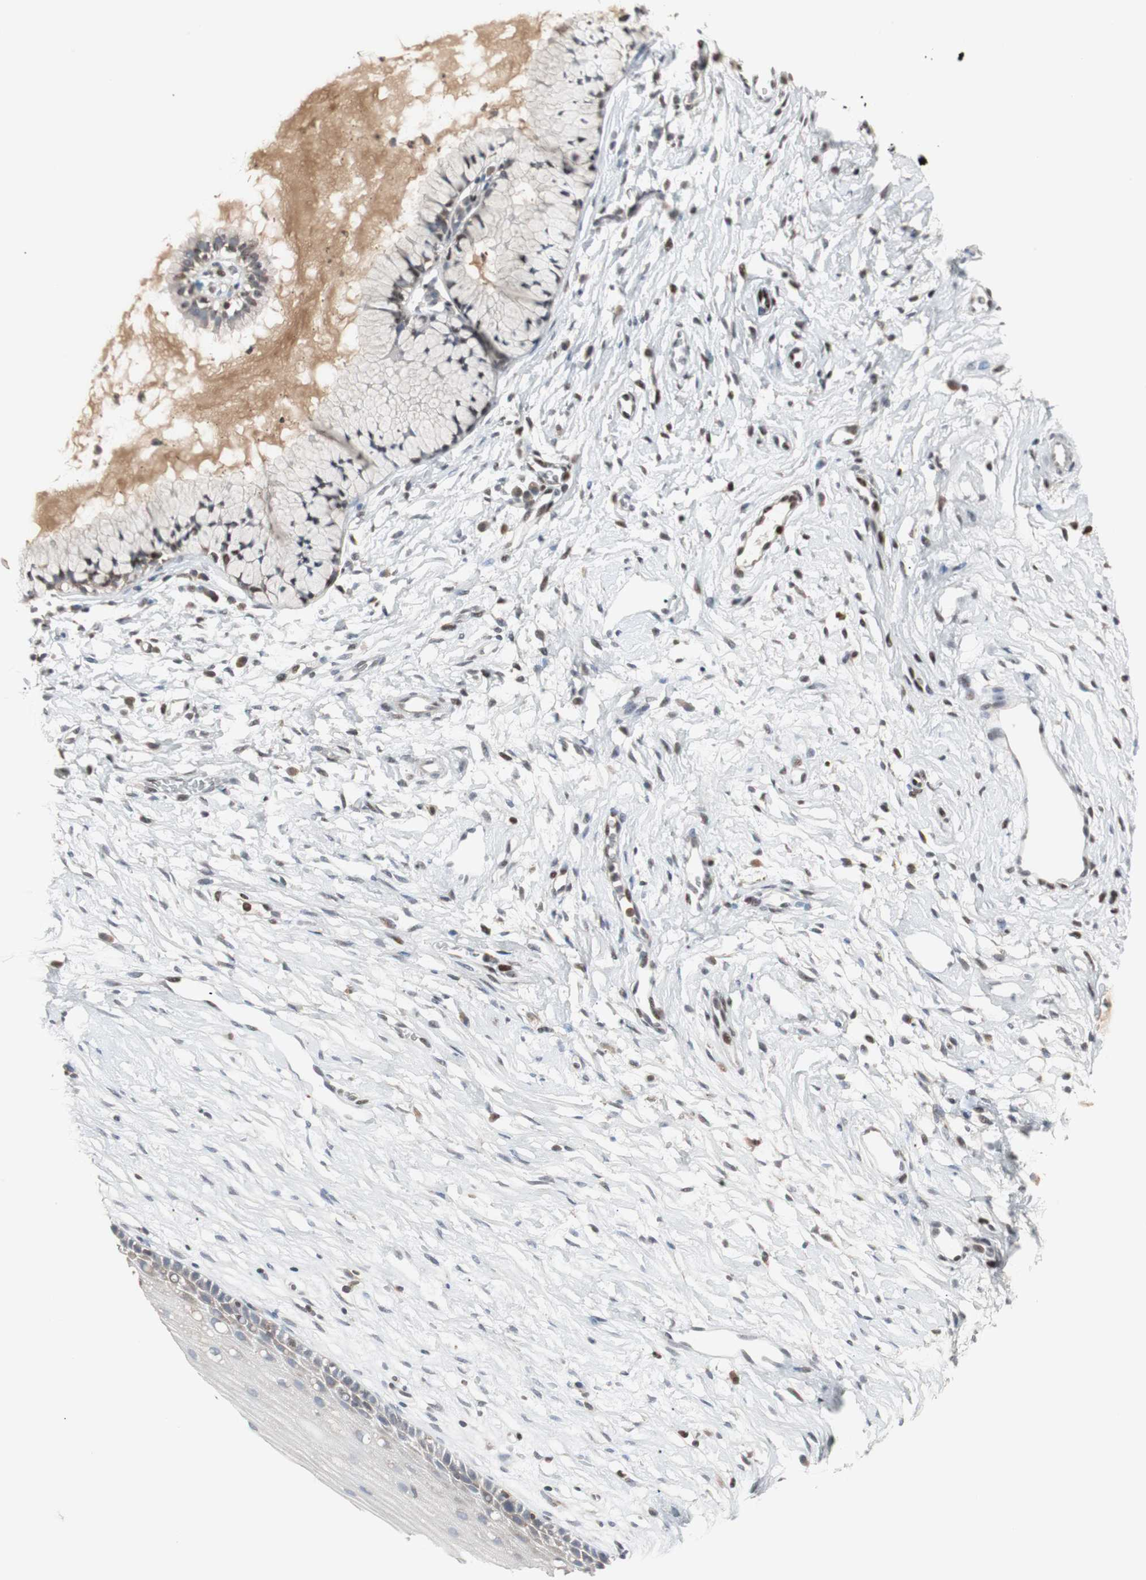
{"staining": {"intensity": "weak", "quantity": ">75%", "location": "cytoplasmic/membranous,nuclear"}, "tissue": "cervix", "cell_type": "Glandular cells", "image_type": "normal", "snomed": [{"axis": "morphology", "description": "Normal tissue, NOS"}, {"axis": "topography", "description": "Cervix"}], "caption": "Immunohistochemistry (IHC) (DAB (3,3'-diaminobenzidine)) staining of normal human cervix demonstrates weak cytoplasmic/membranous,nuclear protein positivity in about >75% of glandular cells. The protein is stained brown, and the nuclei are stained in blue (DAB IHC with brightfield microscopy, high magnification).", "gene": "GRK2", "patient": {"sex": "female", "age": 46}}